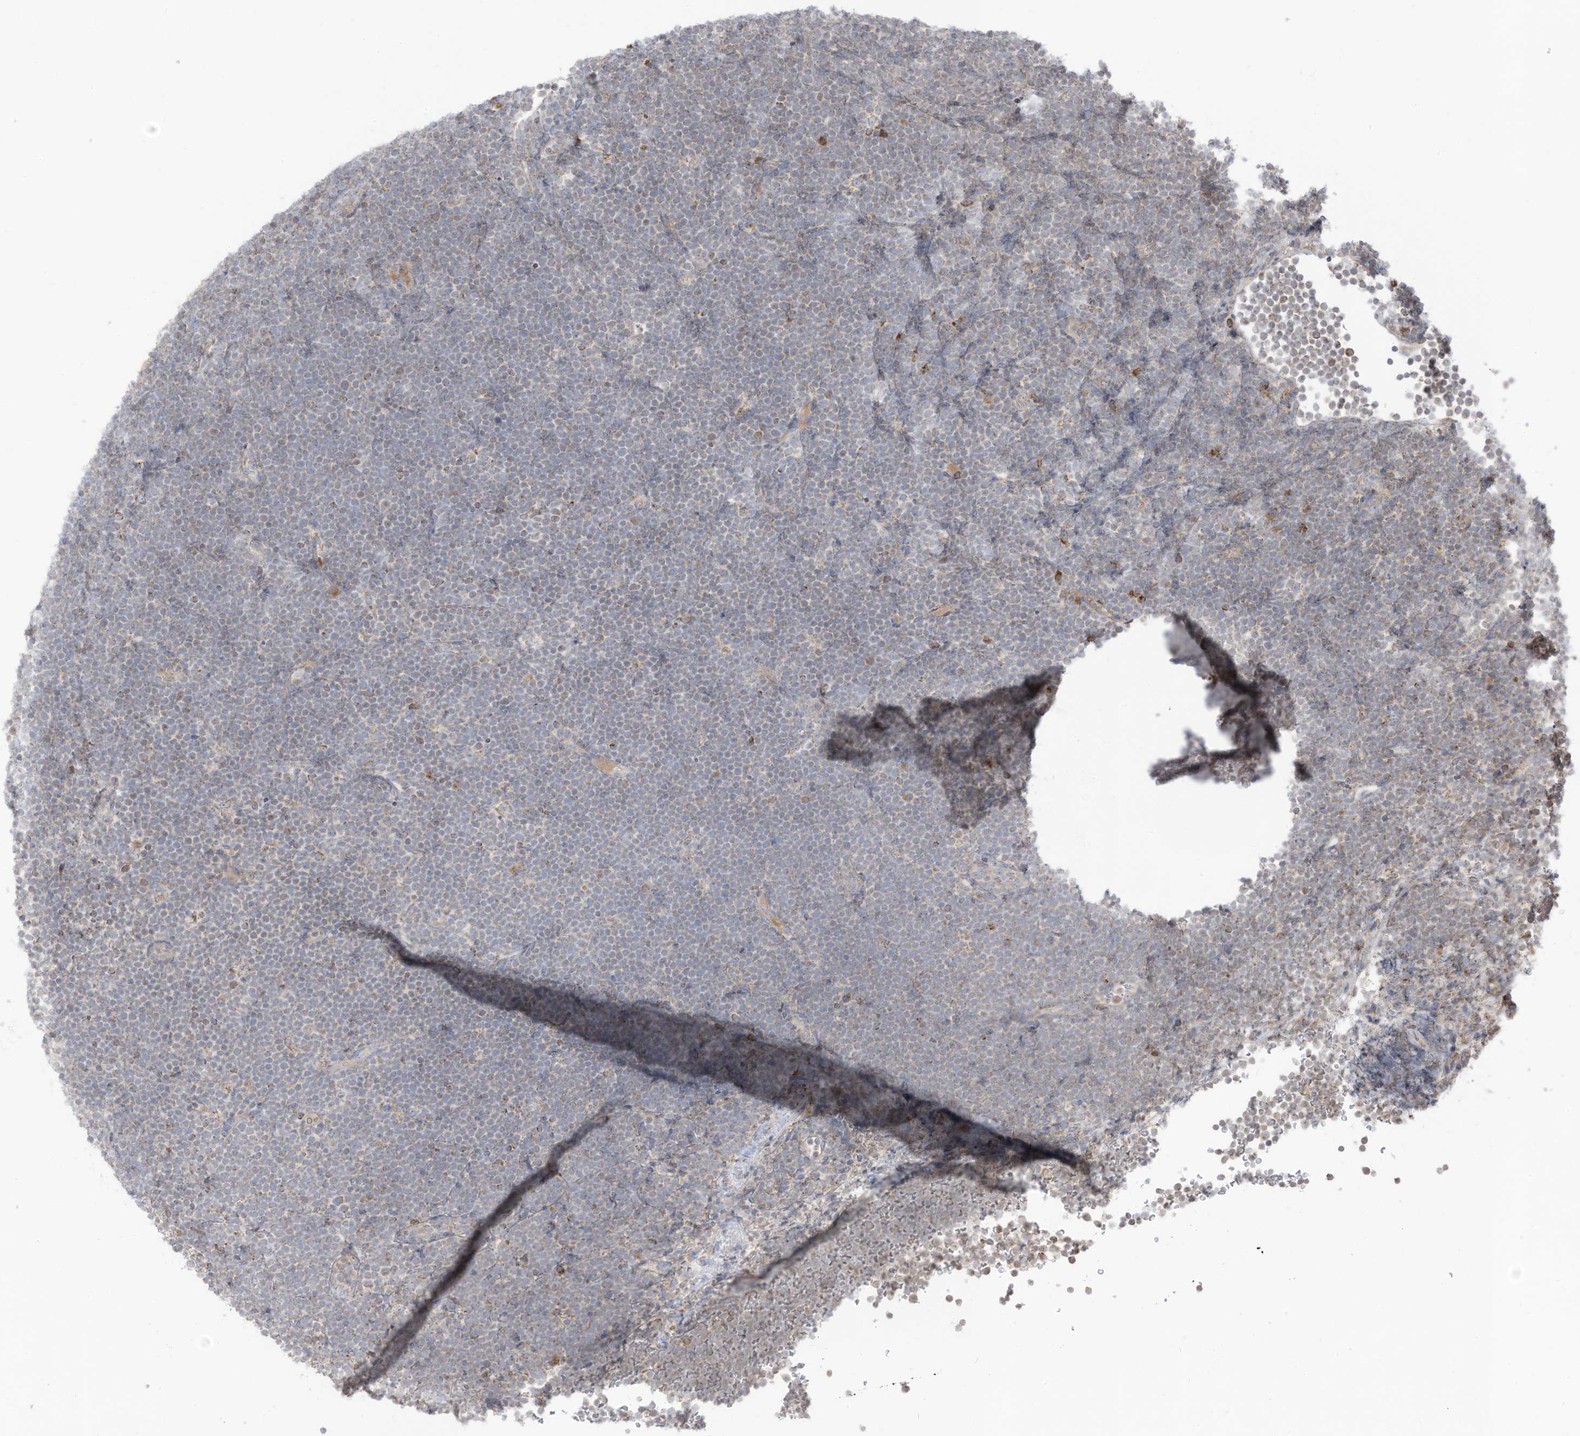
{"staining": {"intensity": "weak", "quantity": "<25%", "location": "cytoplasmic/membranous"}, "tissue": "lymphoma", "cell_type": "Tumor cells", "image_type": "cancer", "snomed": [{"axis": "morphology", "description": "Malignant lymphoma, non-Hodgkin's type, High grade"}, {"axis": "topography", "description": "Lymph node"}], "caption": "DAB immunohistochemical staining of human lymphoma demonstrates no significant staining in tumor cells.", "gene": "CGAS", "patient": {"sex": "male", "age": 13}}